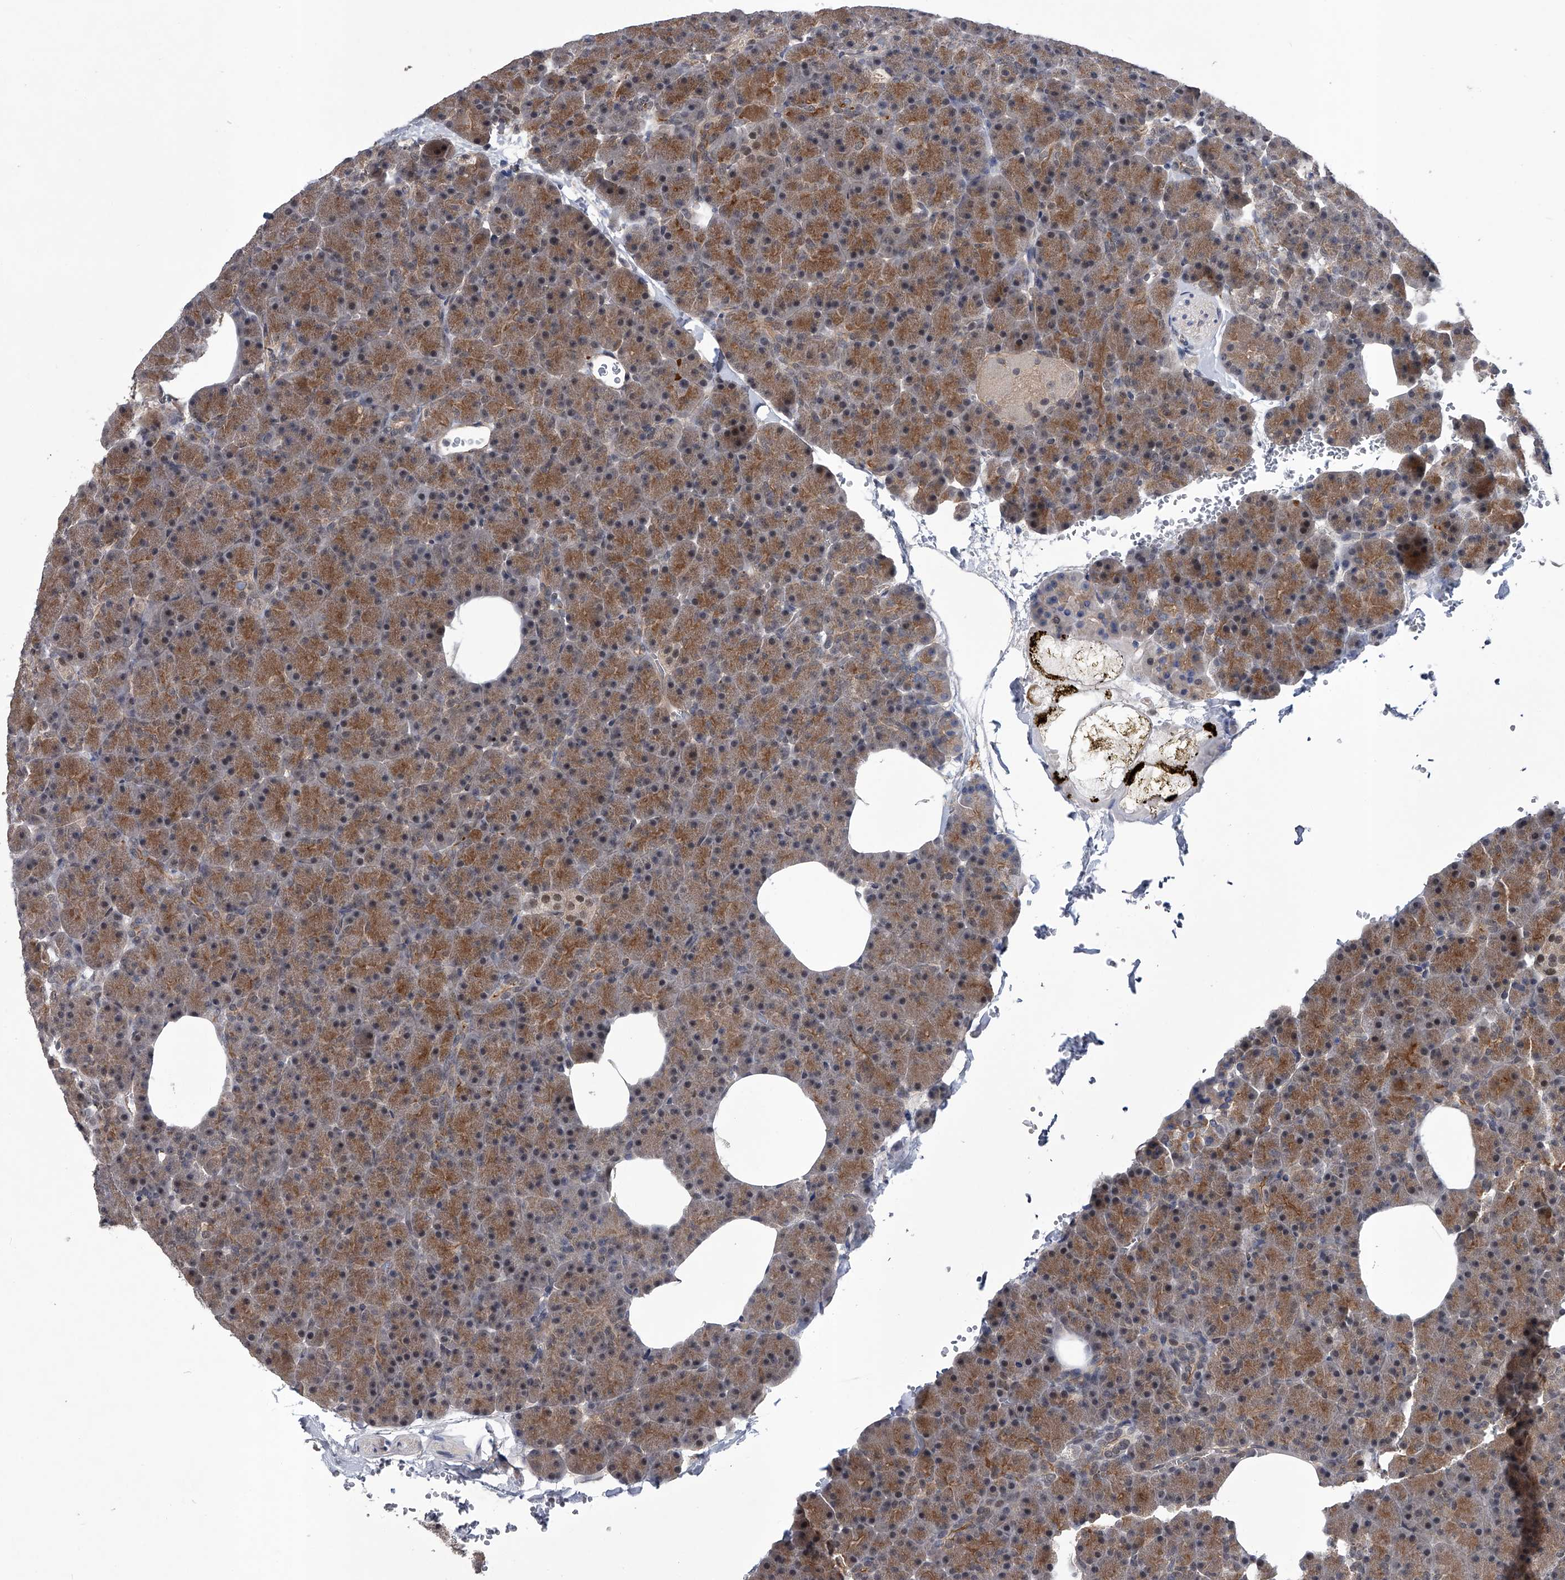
{"staining": {"intensity": "moderate", "quantity": ">75%", "location": "cytoplasmic/membranous,nuclear"}, "tissue": "pancreas", "cell_type": "Exocrine glandular cells", "image_type": "normal", "snomed": [{"axis": "morphology", "description": "Normal tissue, NOS"}, {"axis": "morphology", "description": "Carcinoid, malignant, NOS"}, {"axis": "topography", "description": "Pancreas"}], "caption": "Brown immunohistochemical staining in unremarkable pancreas reveals moderate cytoplasmic/membranous,nuclear positivity in about >75% of exocrine glandular cells. The protein of interest is shown in brown color, while the nuclei are stained blue.", "gene": "SLC12A8", "patient": {"sex": "female", "age": 35}}